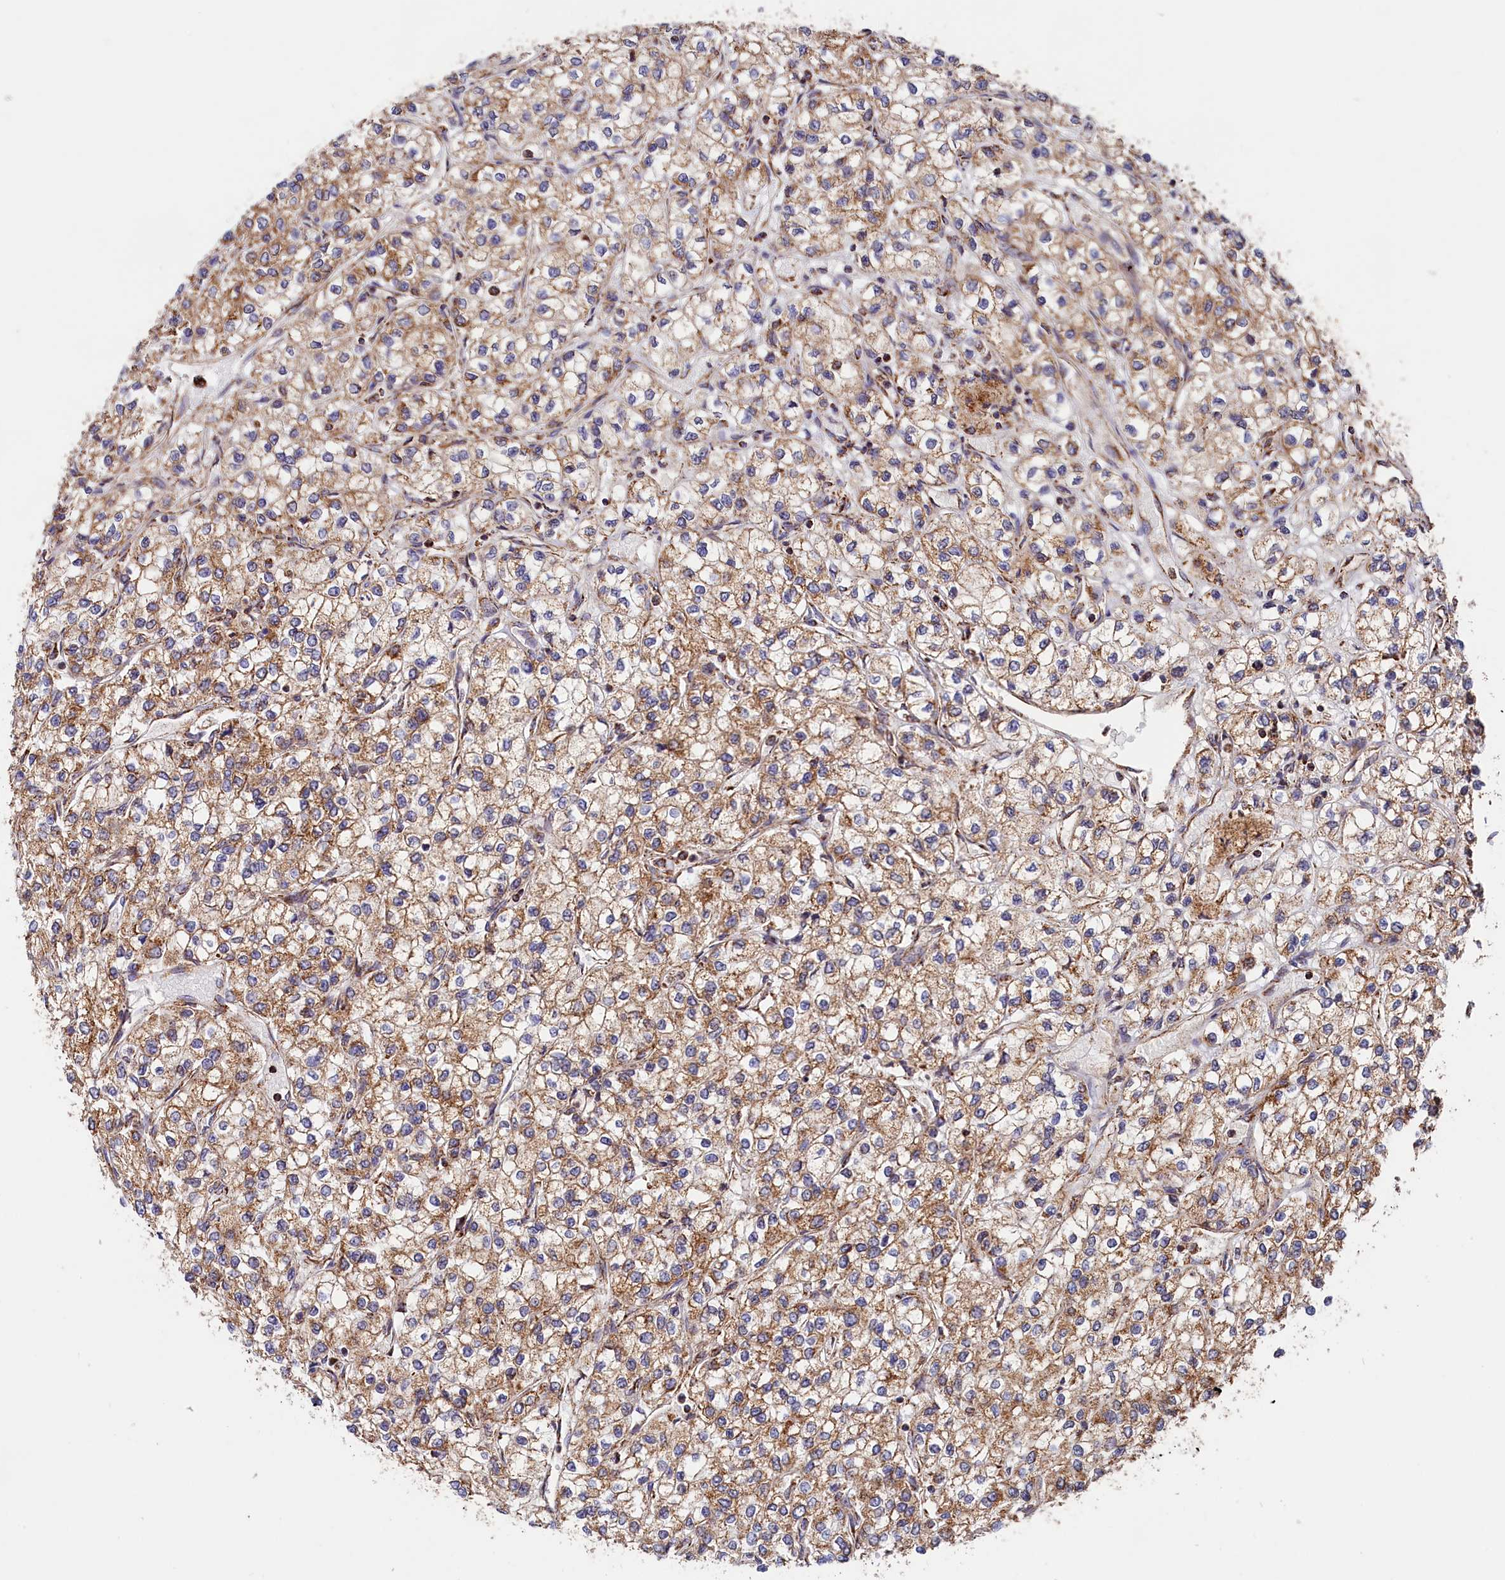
{"staining": {"intensity": "moderate", "quantity": ">75%", "location": "cytoplasmic/membranous"}, "tissue": "renal cancer", "cell_type": "Tumor cells", "image_type": "cancer", "snomed": [{"axis": "morphology", "description": "Adenocarcinoma, NOS"}, {"axis": "topography", "description": "Kidney"}], "caption": "Human renal cancer (adenocarcinoma) stained with a brown dye reveals moderate cytoplasmic/membranous positive staining in approximately >75% of tumor cells.", "gene": "MACROD1", "patient": {"sex": "male", "age": 80}}